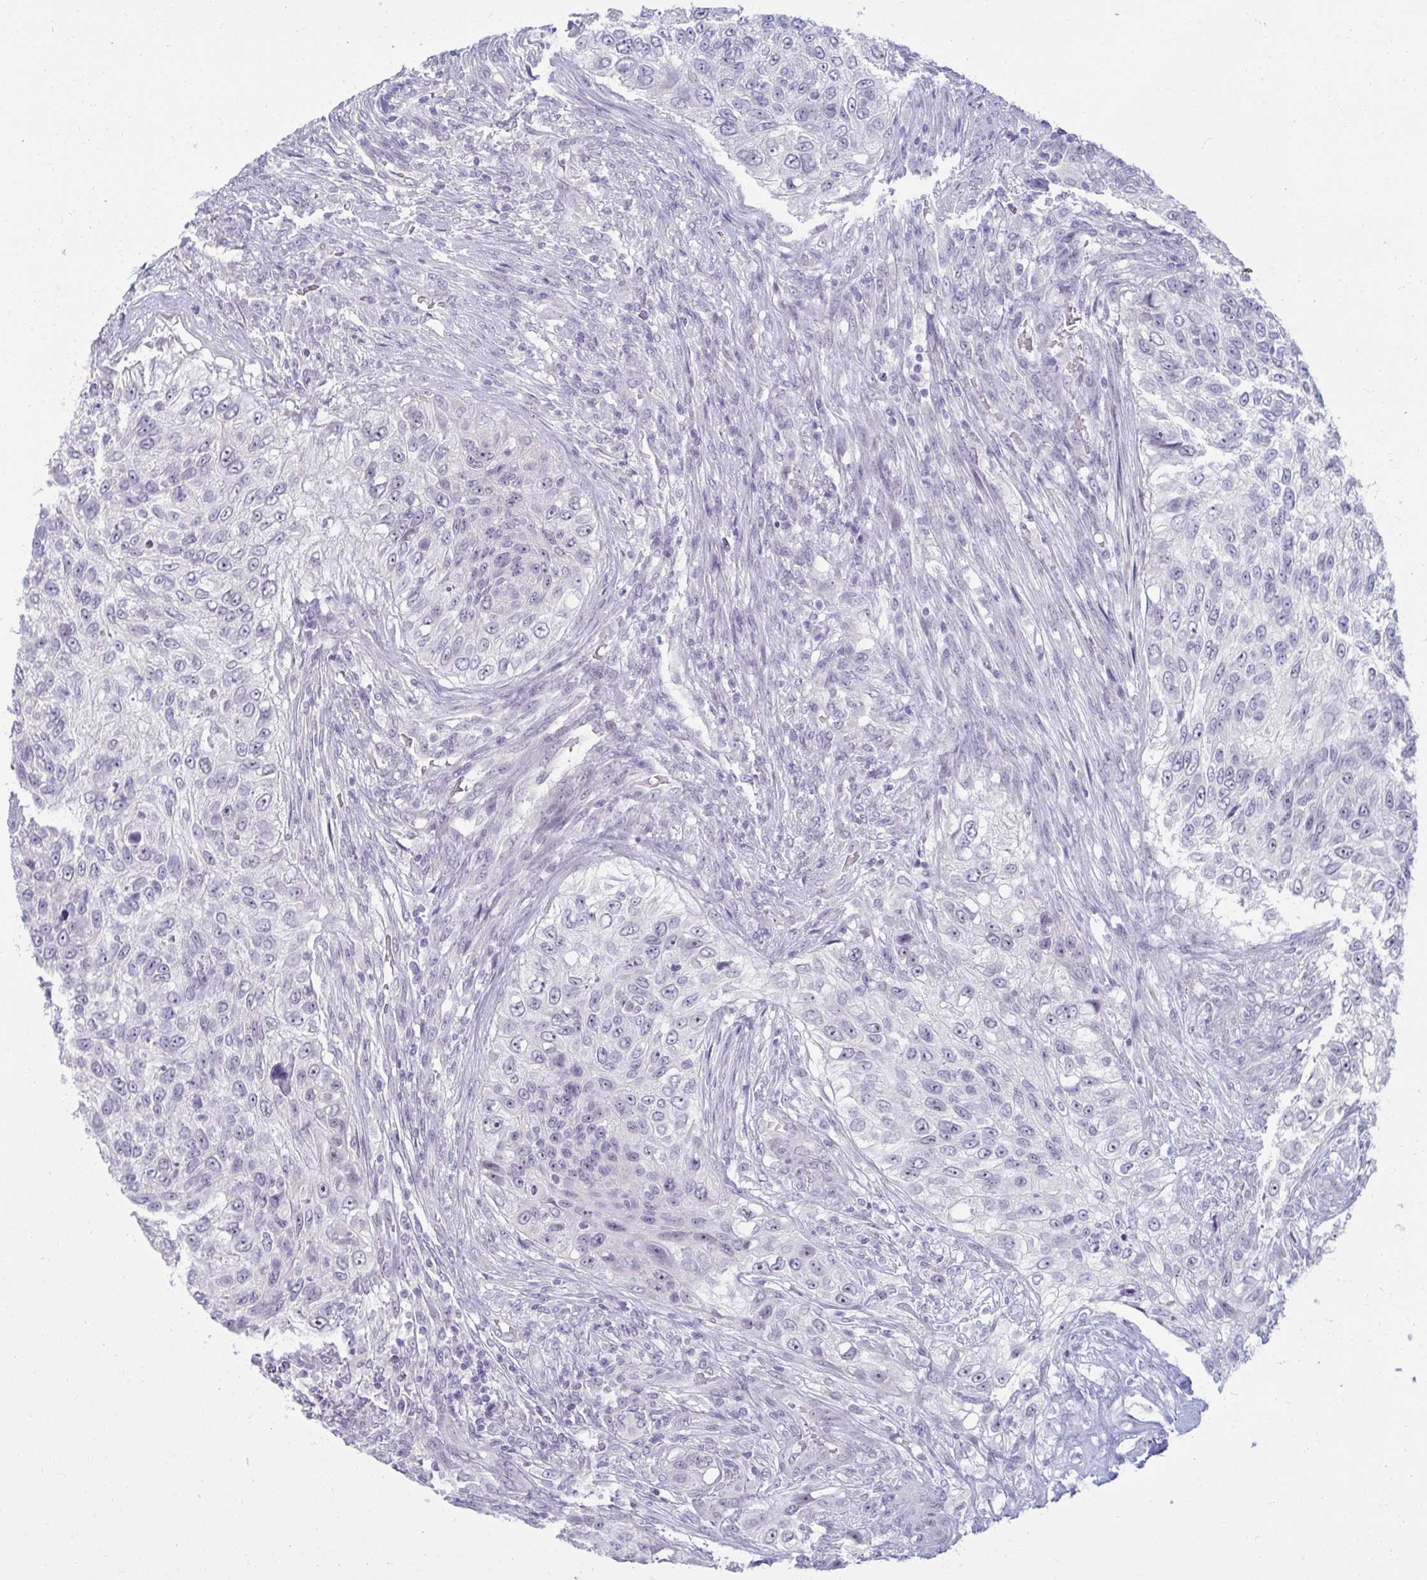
{"staining": {"intensity": "negative", "quantity": "none", "location": "none"}, "tissue": "urothelial cancer", "cell_type": "Tumor cells", "image_type": "cancer", "snomed": [{"axis": "morphology", "description": "Urothelial carcinoma, High grade"}, {"axis": "topography", "description": "Urinary bladder"}], "caption": "The image demonstrates no staining of tumor cells in urothelial cancer. The staining is performed using DAB brown chromogen with nuclei counter-stained in using hematoxylin.", "gene": "RNASEH1", "patient": {"sex": "female", "age": 60}}